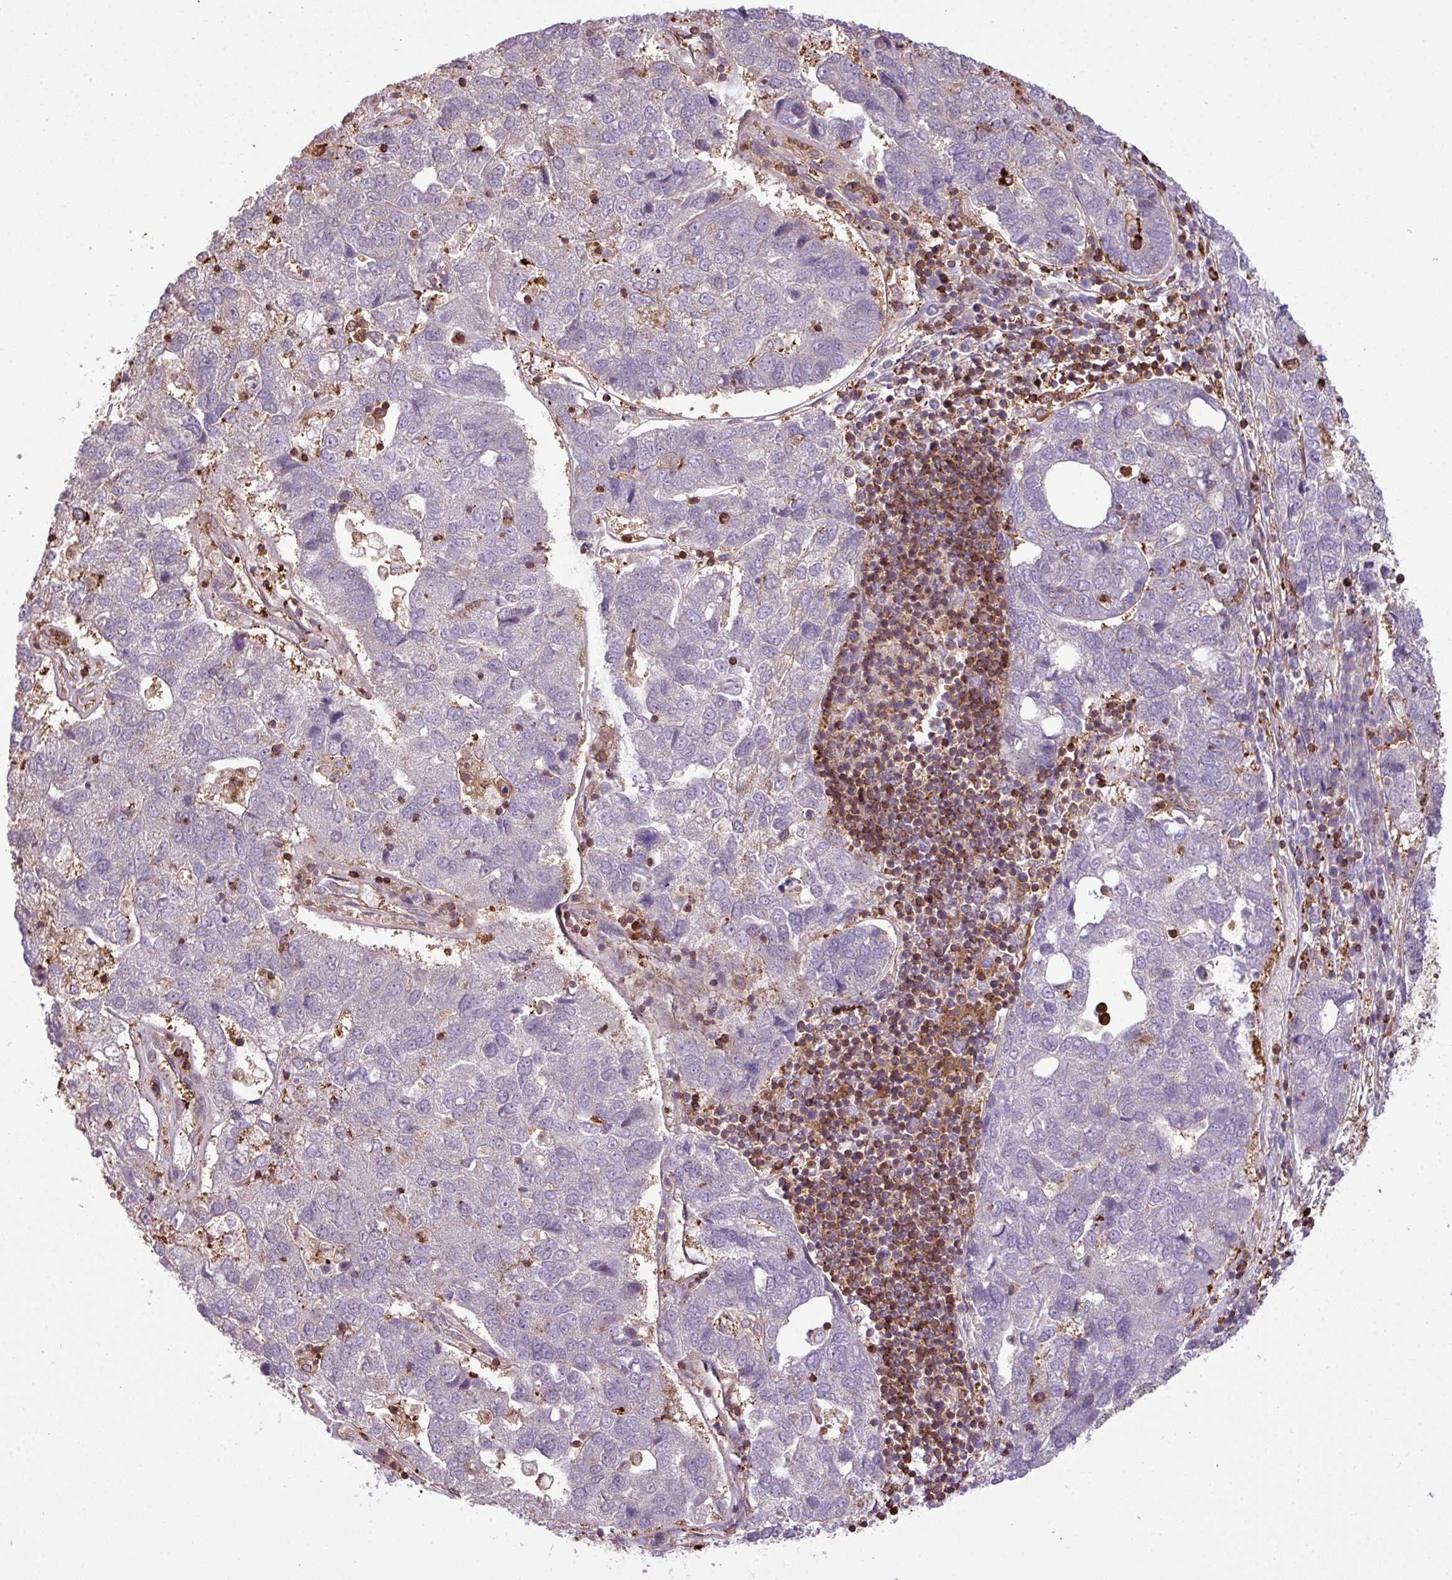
{"staining": {"intensity": "negative", "quantity": "none", "location": "none"}, "tissue": "pancreatic cancer", "cell_type": "Tumor cells", "image_type": "cancer", "snomed": [{"axis": "morphology", "description": "Adenocarcinoma, NOS"}, {"axis": "topography", "description": "Pancreas"}], "caption": "High magnification brightfield microscopy of pancreatic adenocarcinoma stained with DAB (brown) and counterstained with hematoxylin (blue): tumor cells show no significant positivity.", "gene": "PGAP6", "patient": {"sex": "female", "age": 61}}